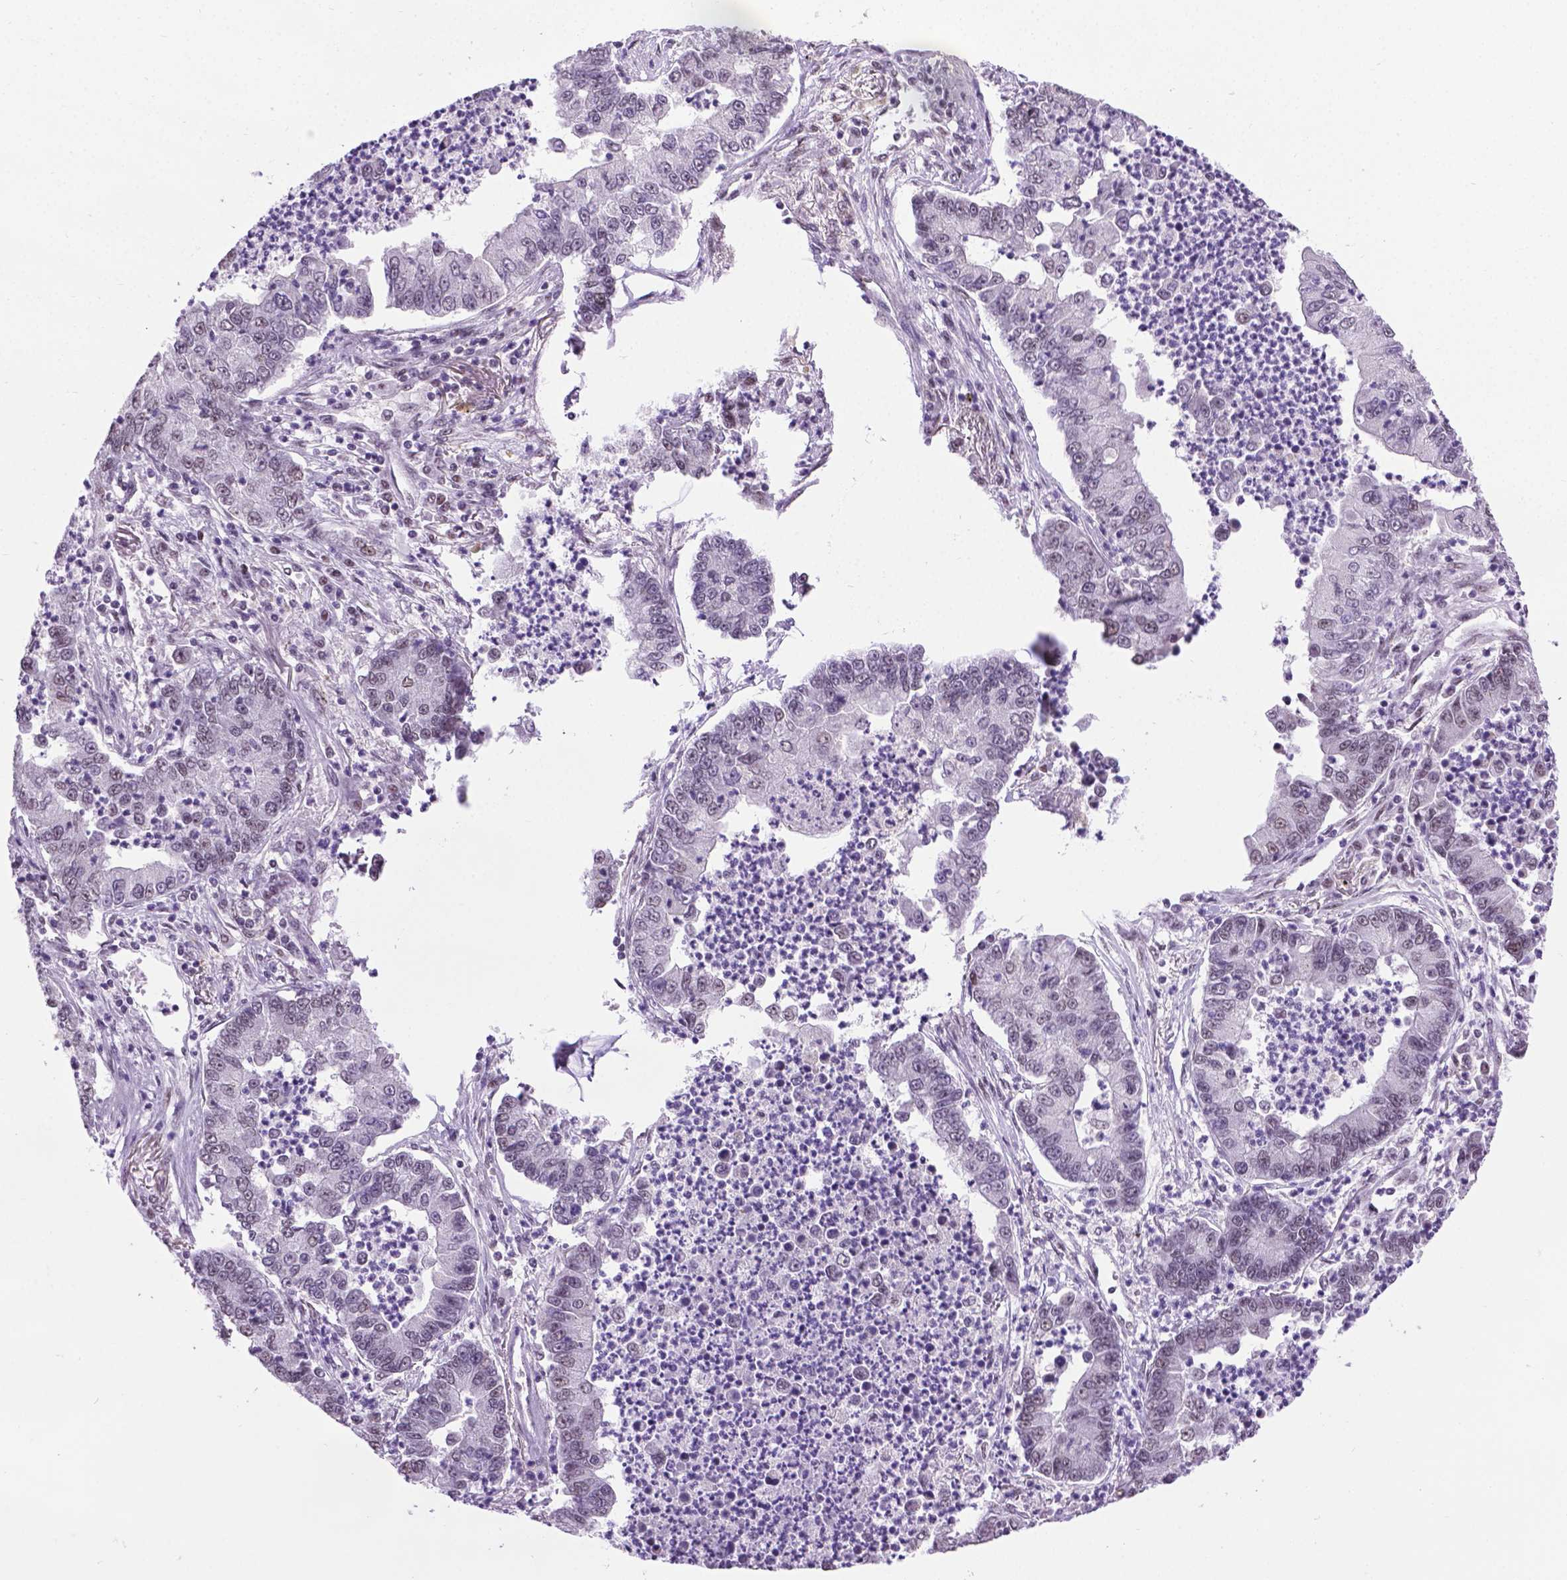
{"staining": {"intensity": "negative", "quantity": "none", "location": "none"}, "tissue": "lung cancer", "cell_type": "Tumor cells", "image_type": "cancer", "snomed": [{"axis": "morphology", "description": "Adenocarcinoma, NOS"}, {"axis": "topography", "description": "Lung"}], "caption": "Lung adenocarcinoma was stained to show a protein in brown. There is no significant staining in tumor cells. Nuclei are stained in blue.", "gene": "ABI2", "patient": {"sex": "female", "age": 57}}